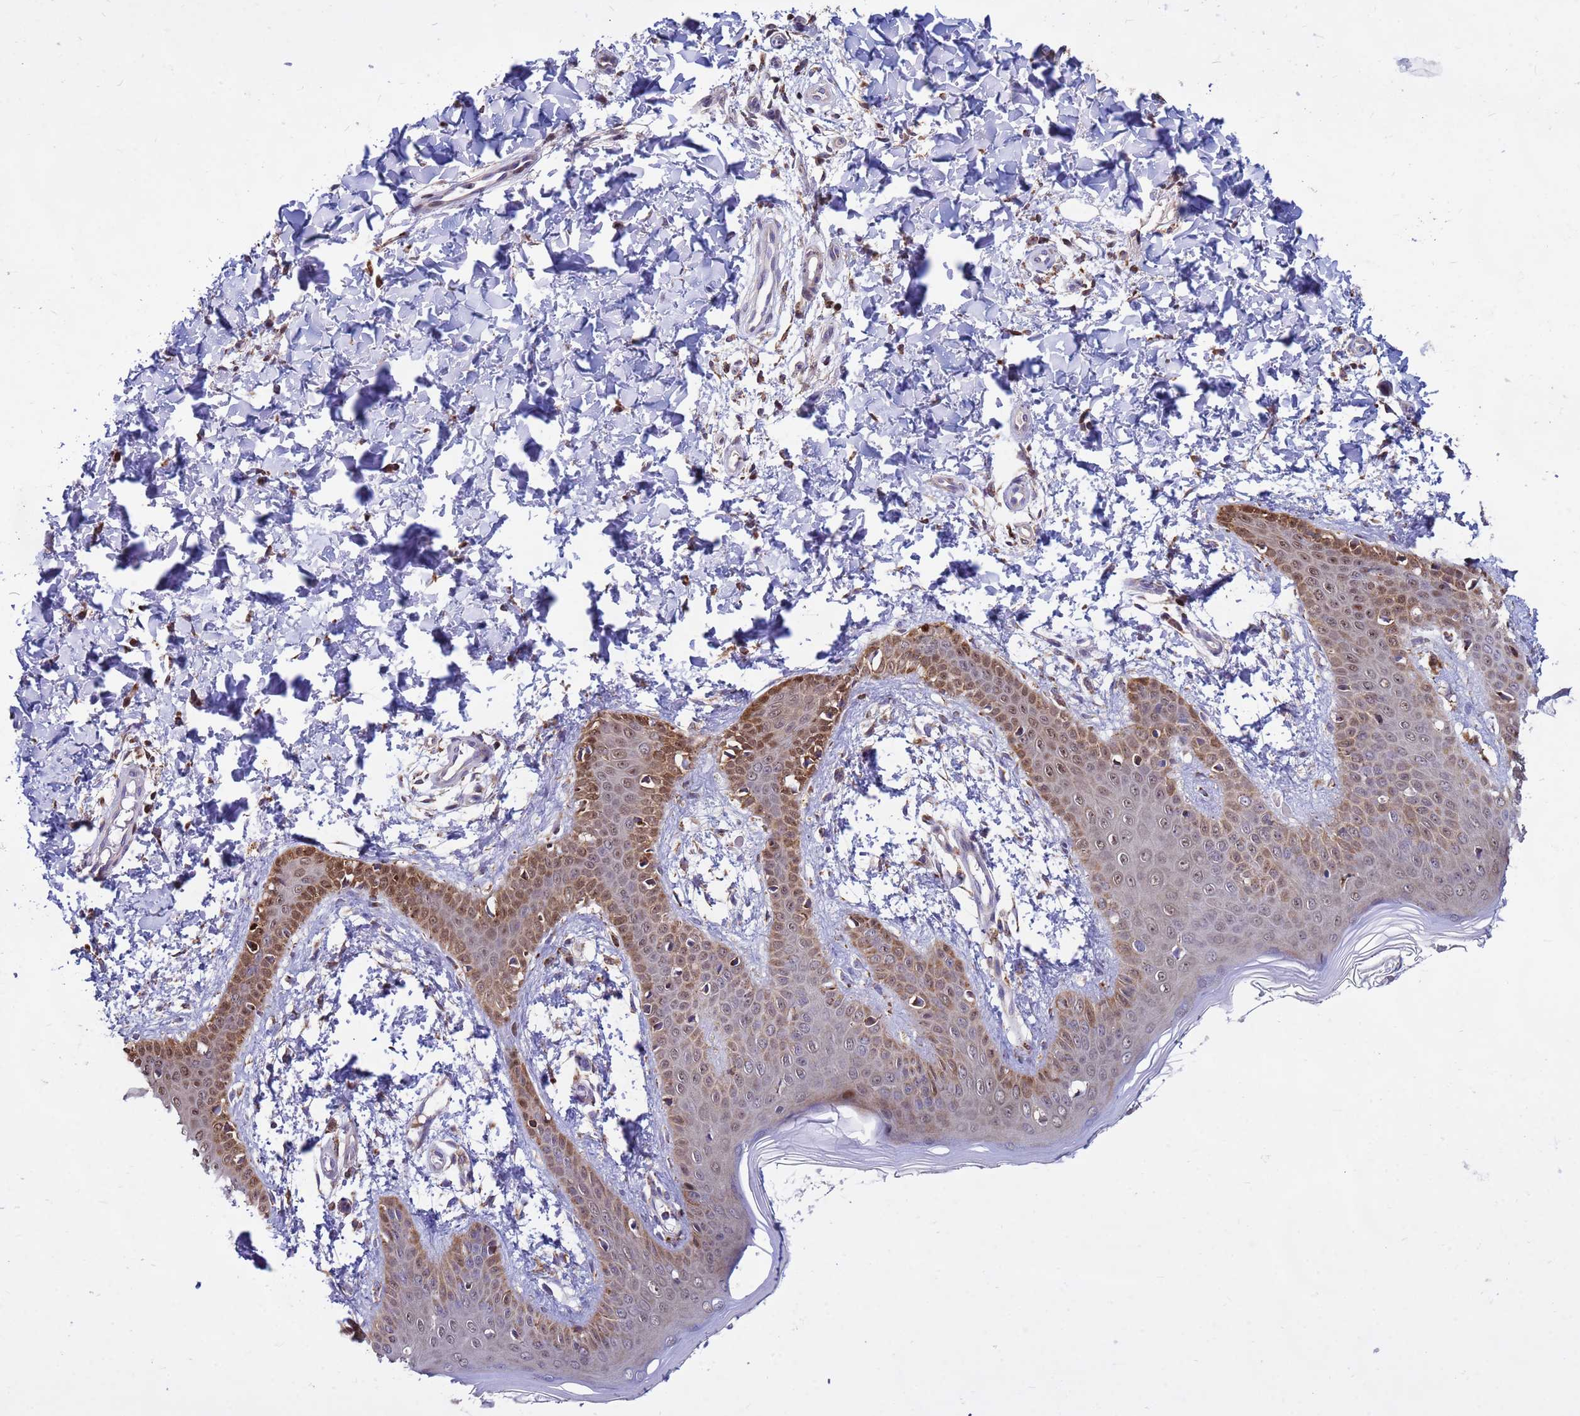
{"staining": {"intensity": "moderate", "quantity": ">75%", "location": "cytoplasmic/membranous"}, "tissue": "skin", "cell_type": "Fibroblasts", "image_type": "normal", "snomed": [{"axis": "morphology", "description": "Normal tissue, NOS"}, {"axis": "topography", "description": "Skin"}], "caption": "High-power microscopy captured an immunohistochemistry histopathology image of benign skin, revealing moderate cytoplasmic/membranous expression in approximately >75% of fibroblasts.", "gene": "TUBGCP3", "patient": {"sex": "male", "age": 36}}